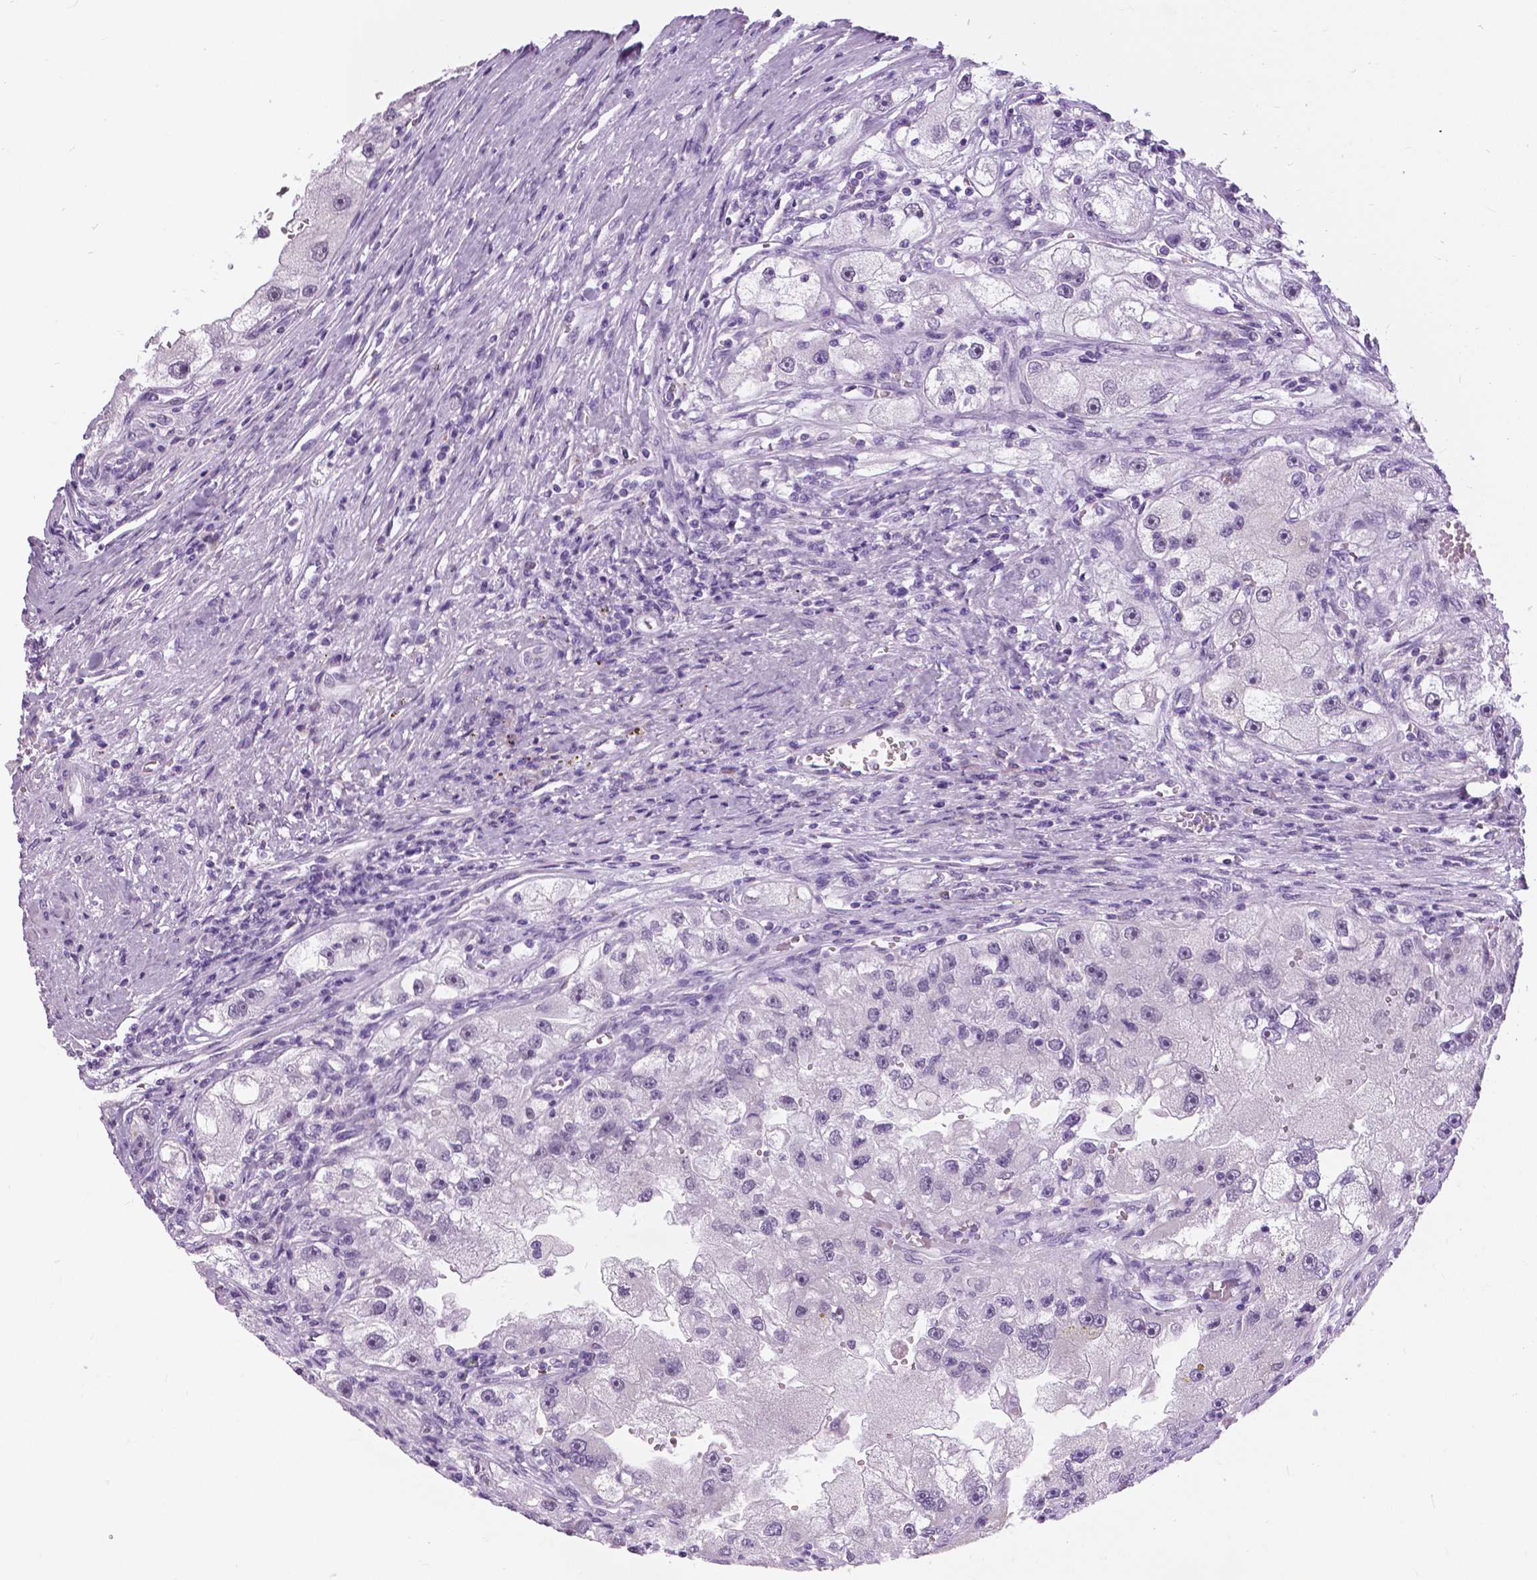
{"staining": {"intensity": "negative", "quantity": "none", "location": "none"}, "tissue": "renal cancer", "cell_type": "Tumor cells", "image_type": "cancer", "snomed": [{"axis": "morphology", "description": "Adenocarcinoma, NOS"}, {"axis": "topography", "description": "Kidney"}], "caption": "High magnification brightfield microscopy of renal cancer (adenocarcinoma) stained with DAB (3,3'-diaminobenzidine) (brown) and counterstained with hematoxylin (blue): tumor cells show no significant staining.", "gene": "MYOM1", "patient": {"sex": "male", "age": 63}}